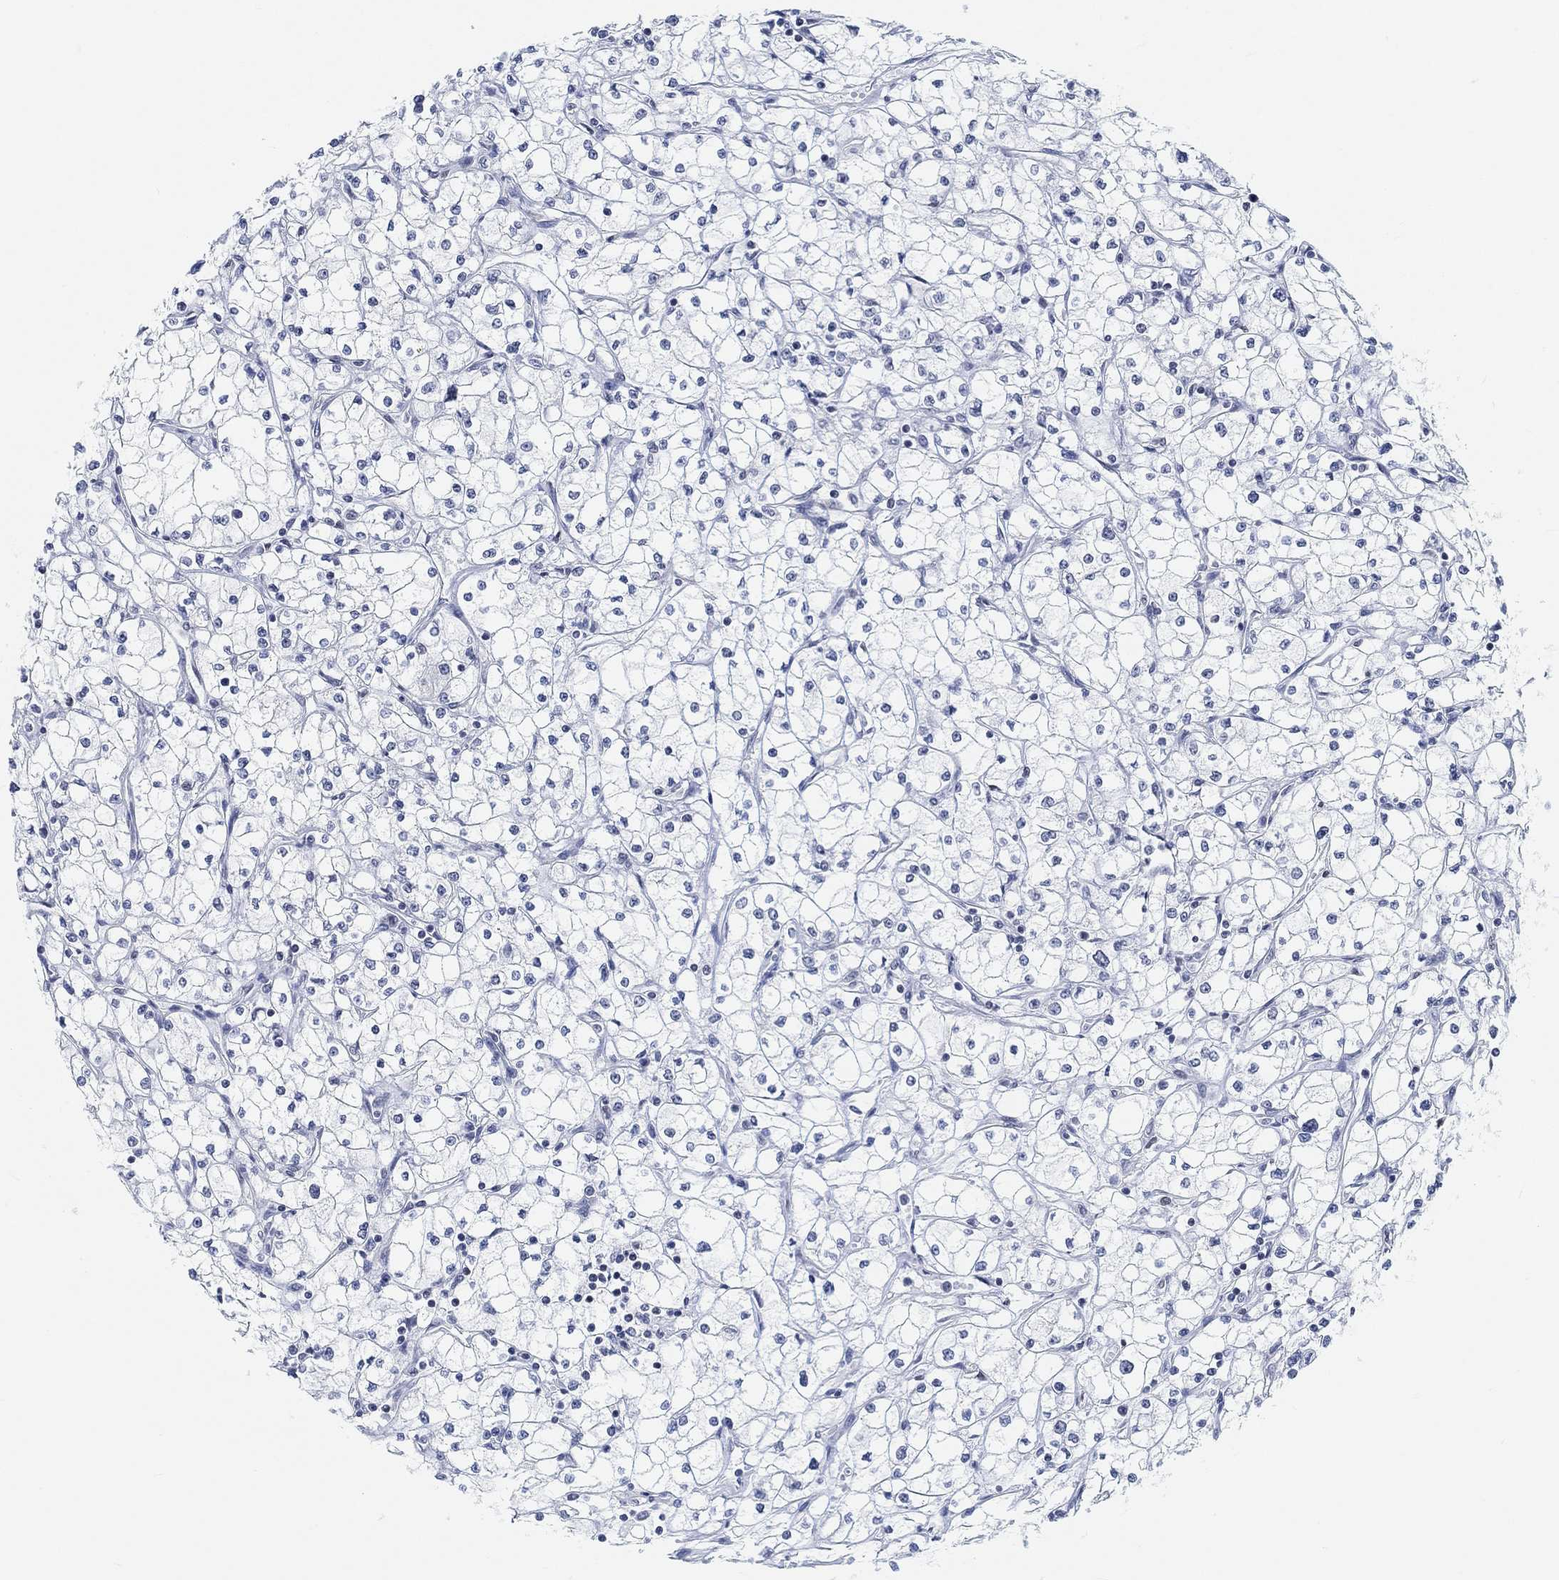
{"staining": {"intensity": "negative", "quantity": "none", "location": "none"}, "tissue": "renal cancer", "cell_type": "Tumor cells", "image_type": "cancer", "snomed": [{"axis": "morphology", "description": "Adenocarcinoma, NOS"}, {"axis": "topography", "description": "Kidney"}], "caption": "IHC histopathology image of renal cancer (adenocarcinoma) stained for a protein (brown), which demonstrates no positivity in tumor cells. (DAB (3,3'-diaminobenzidine) IHC, high magnification).", "gene": "PURG", "patient": {"sex": "male", "age": 67}}